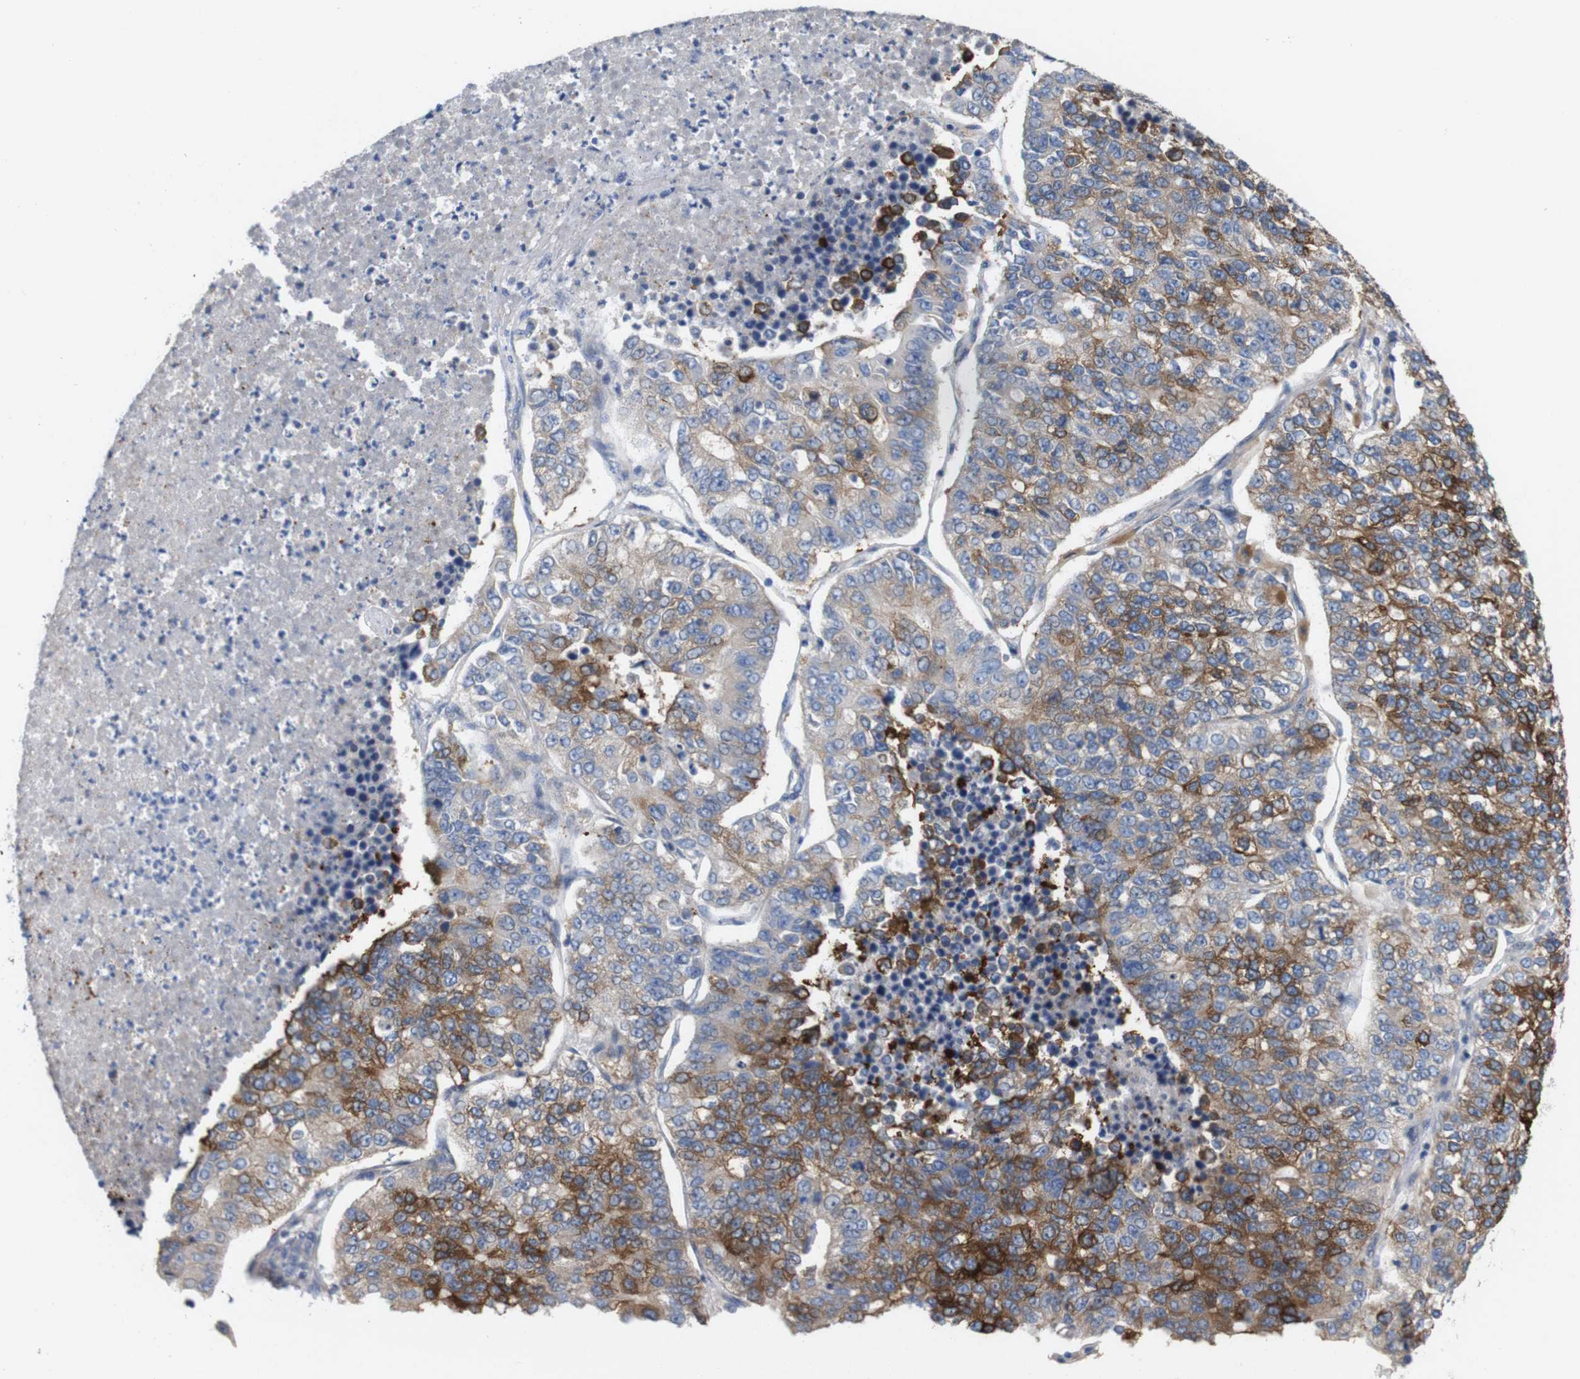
{"staining": {"intensity": "moderate", "quantity": "25%-75%", "location": "cytoplasmic/membranous"}, "tissue": "lung cancer", "cell_type": "Tumor cells", "image_type": "cancer", "snomed": [{"axis": "morphology", "description": "Adenocarcinoma, NOS"}, {"axis": "topography", "description": "Lung"}], "caption": "The photomicrograph reveals staining of adenocarcinoma (lung), revealing moderate cytoplasmic/membranous protein expression (brown color) within tumor cells.", "gene": "MYEOV", "patient": {"sex": "male", "age": 49}}